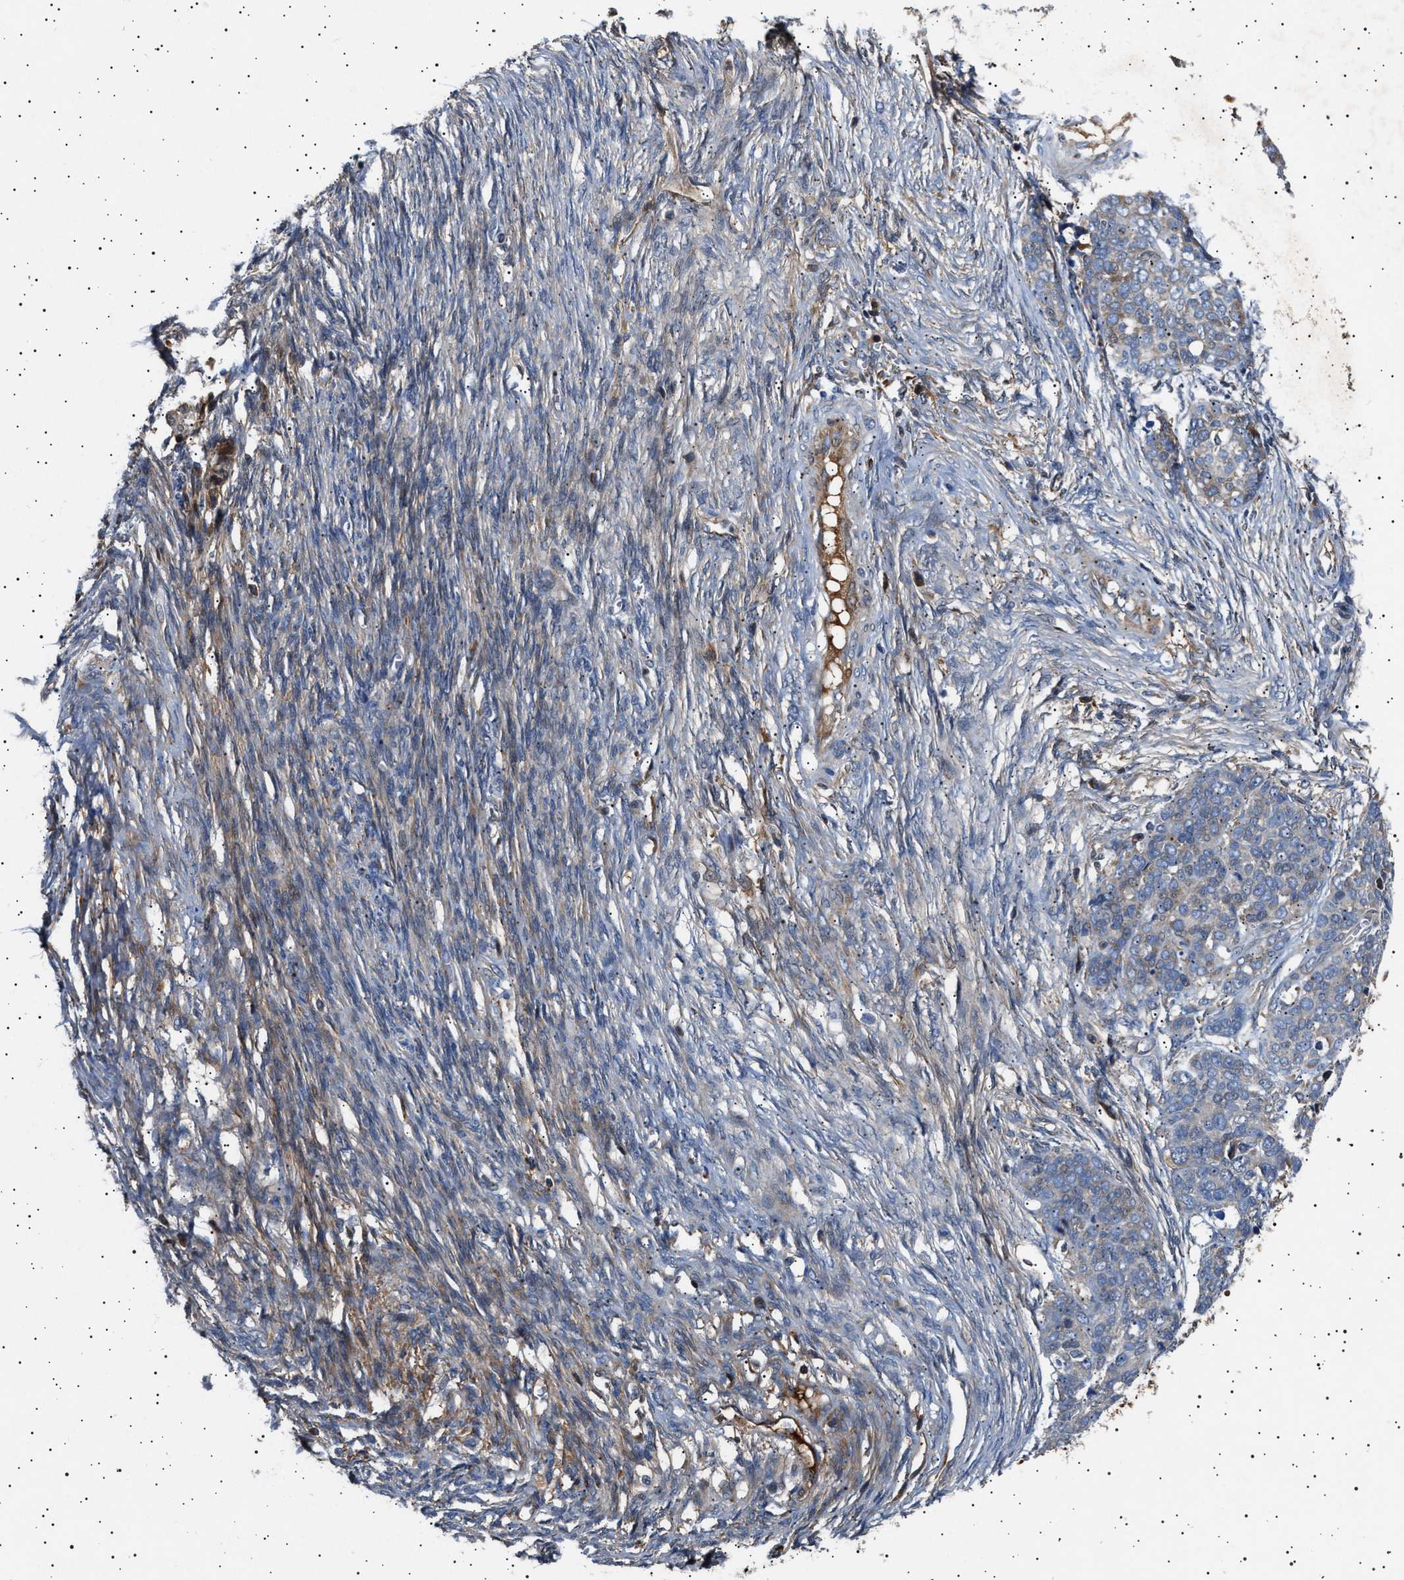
{"staining": {"intensity": "negative", "quantity": "none", "location": "none"}, "tissue": "ovarian cancer", "cell_type": "Tumor cells", "image_type": "cancer", "snomed": [{"axis": "morphology", "description": "Cystadenocarcinoma, serous, NOS"}, {"axis": "topography", "description": "Ovary"}], "caption": "Immunohistochemistry (IHC) image of human ovarian serous cystadenocarcinoma stained for a protein (brown), which displays no expression in tumor cells.", "gene": "FICD", "patient": {"sex": "female", "age": 44}}